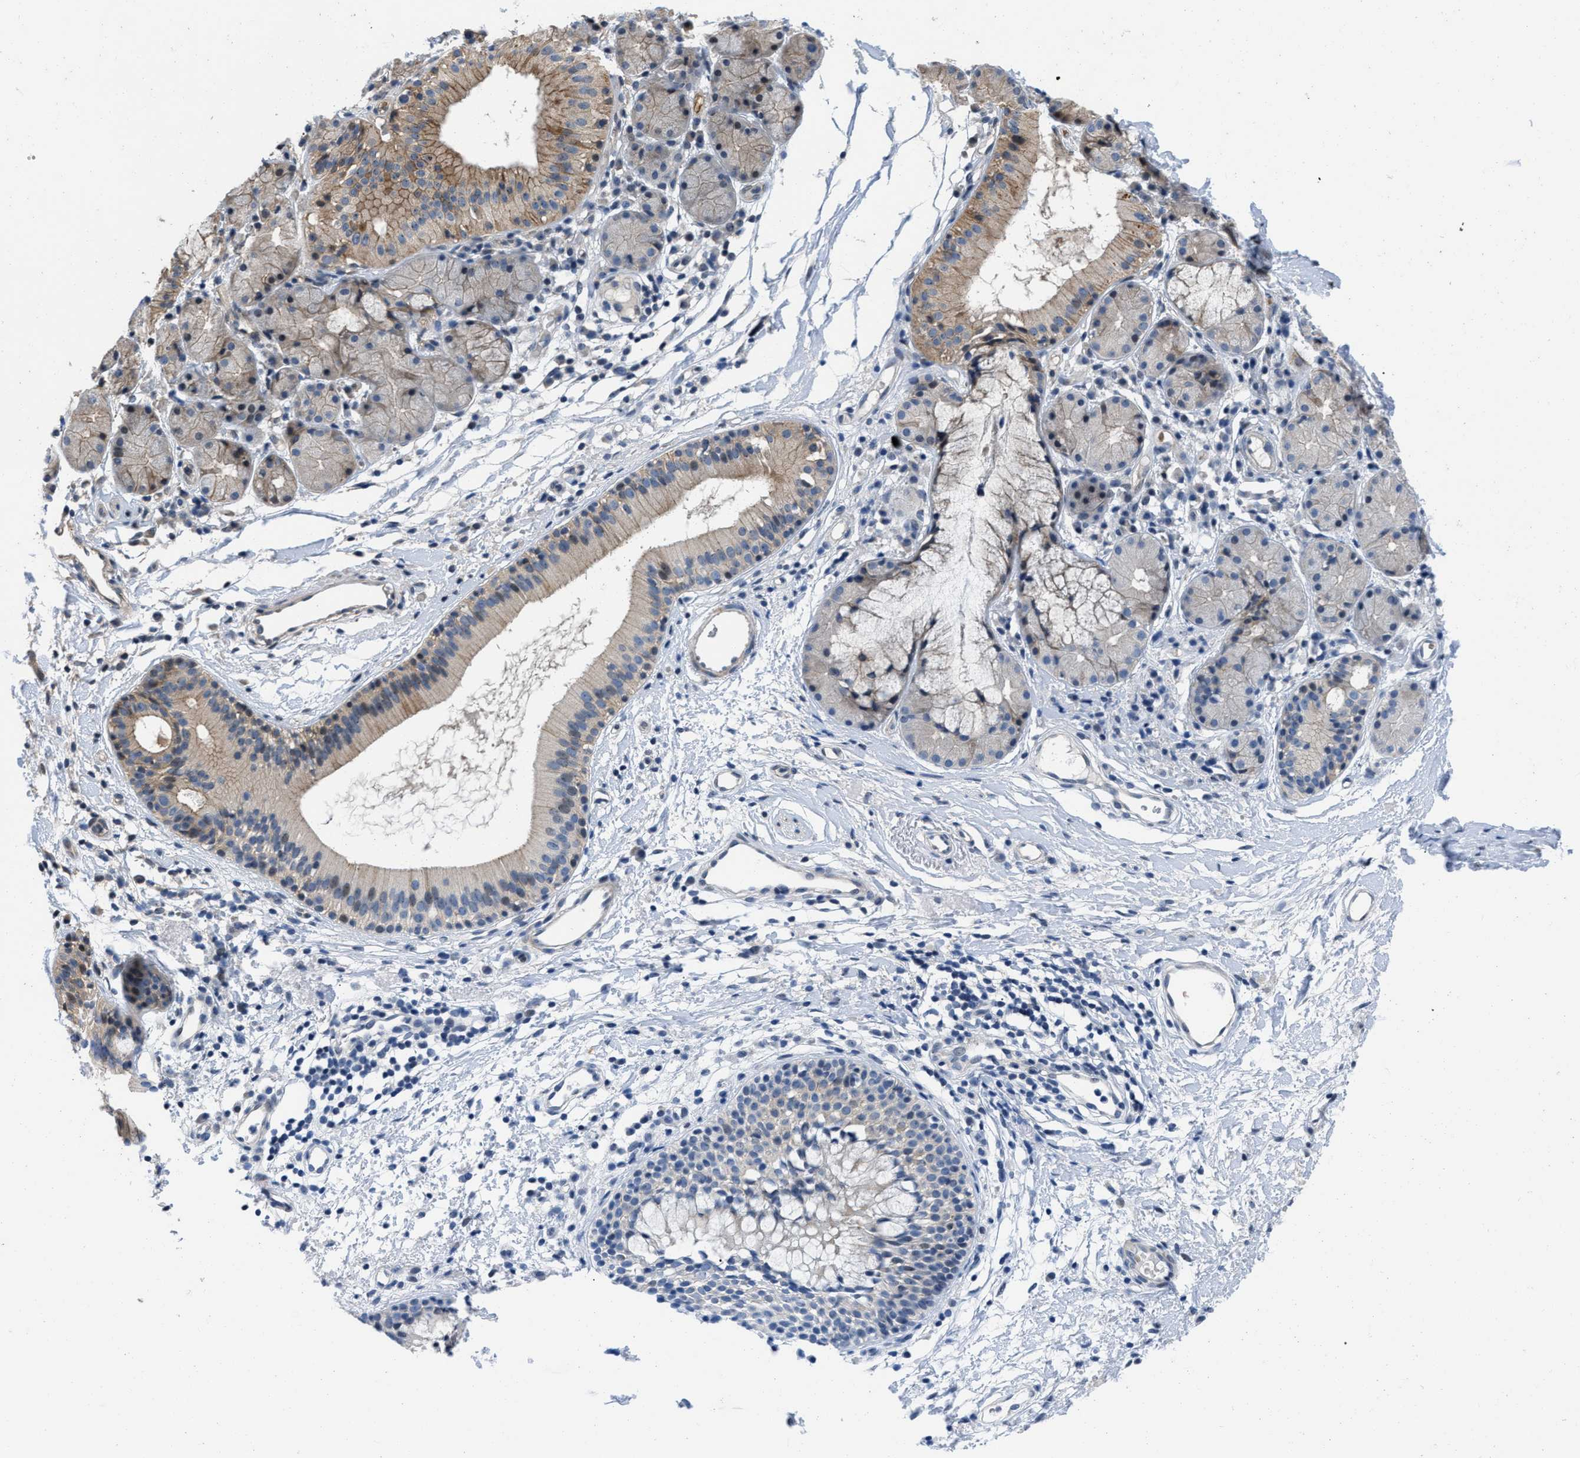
{"staining": {"intensity": "moderate", "quantity": "25%-75%", "location": "cytoplasmic/membranous"}, "tissue": "nasopharynx", "cell_type": "Respiratory epithelial cells", "image_type": "normal", "snomed": [{"axis": "morphology", "description": "Normal tissue, NOS"}, {"axis": "morphology", "description": "Basal cell carcinoma"}, {"axis": "topography", "description": "Cartilage tissue"}, {"axis": "topography", "description": "Nasopharynx"}, {"axis": "topography", "description": "Oral tissue"}], "caption": "Protein staining of normal nasopharynx exhibits moderate cytoplasmic/membranous positivity in approximately 25%-75% of respiratory epithelial cells.", "gene": "PRDM14", "patient": {"sex": "female", "age": 77}}